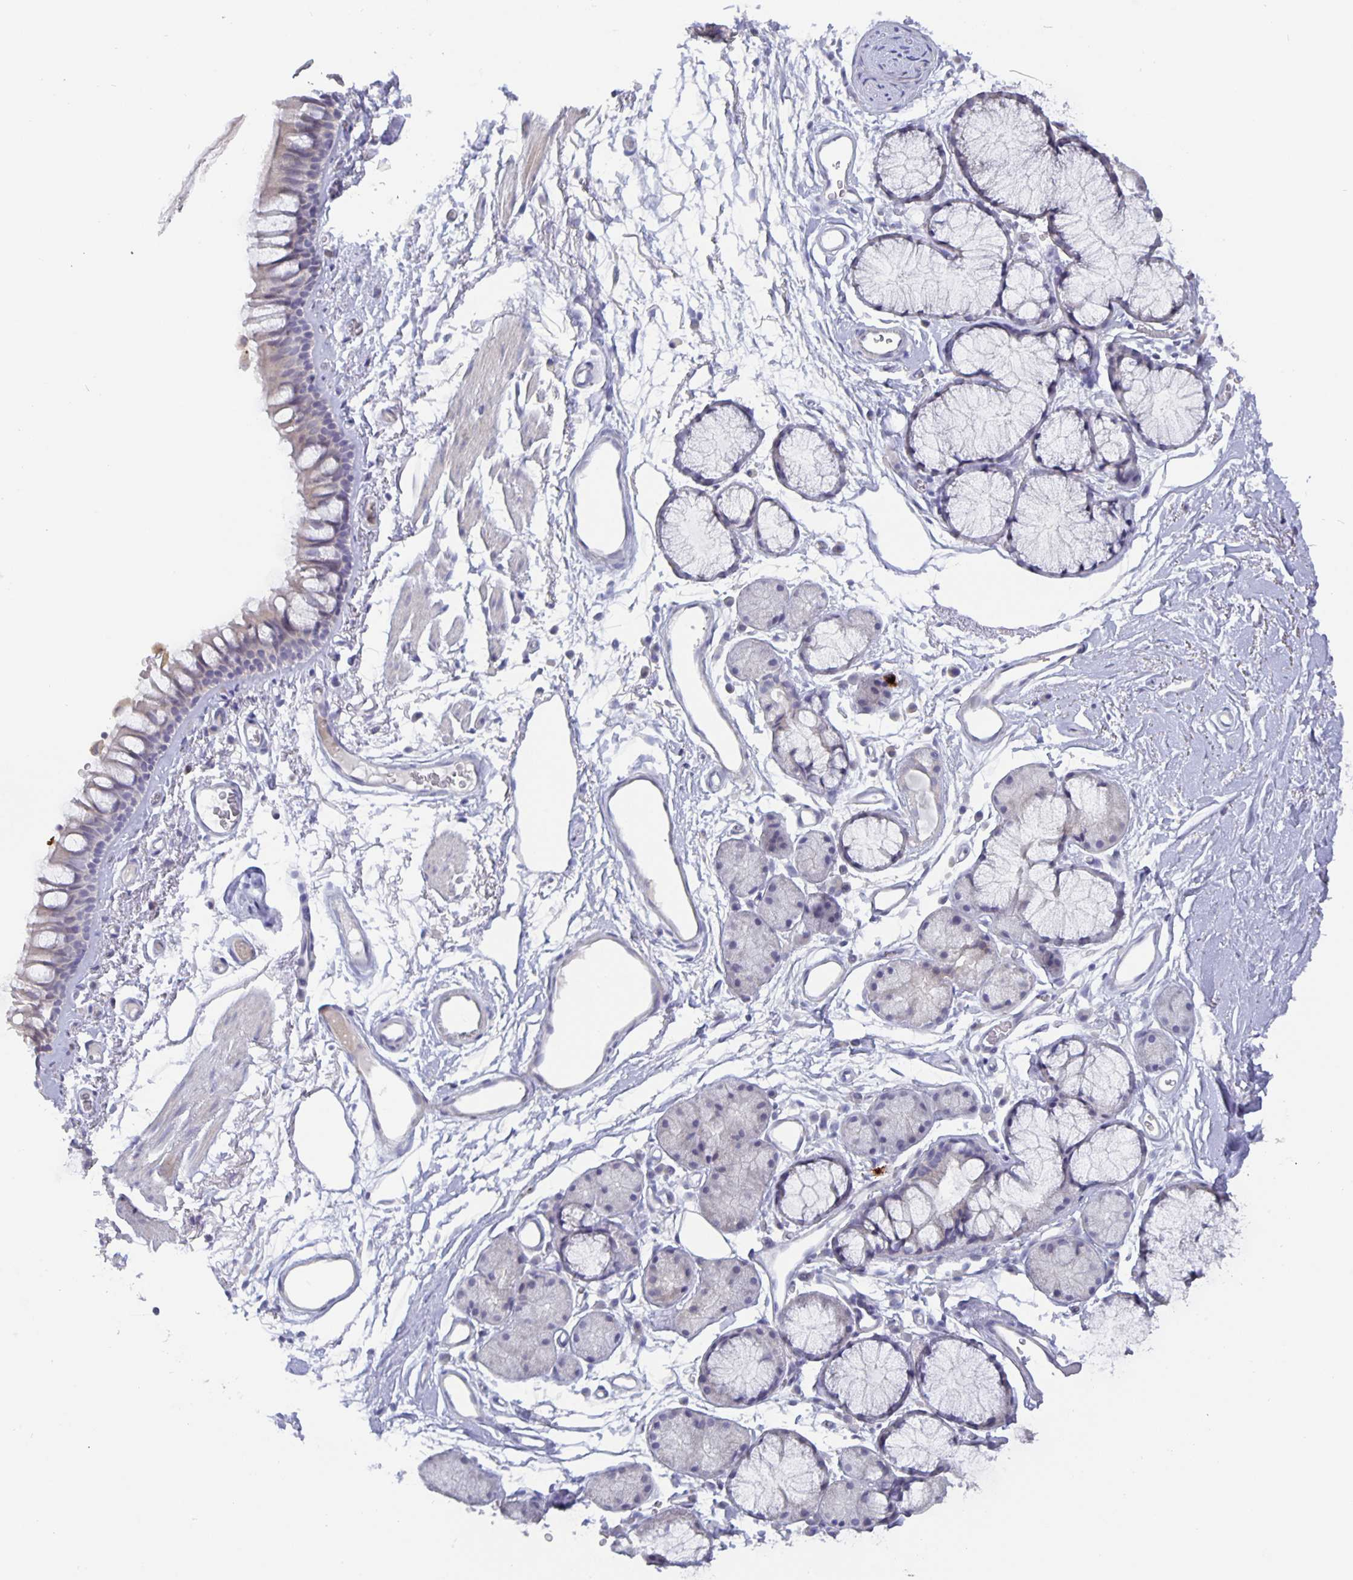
{"staining": {"intensity": "weak", "quantity": "<25%", "location": "cytoplasmic/membranous"}, "tissue": "bronchus", "cell_type": "Respiratory epithelial cells", "image_type": "normal", "snomed": [{"axis": "morphology", "description": "Normal tissue, NOS"}, {"axis": "topography", "description": "Cartilage tissue"}, {"axis": "topography", "description": "Bronchus"}], "caption": "Respiratory epithelial cells are negative for protein expression in normal human bronchus. The staining is performed using DAB (3,3'-diaminobenzidine) brown chromogen with nuclei counter-stained in using hematoxylin.", "gene": "GDF15", "patient": {"sex": "female", "age": 79}}